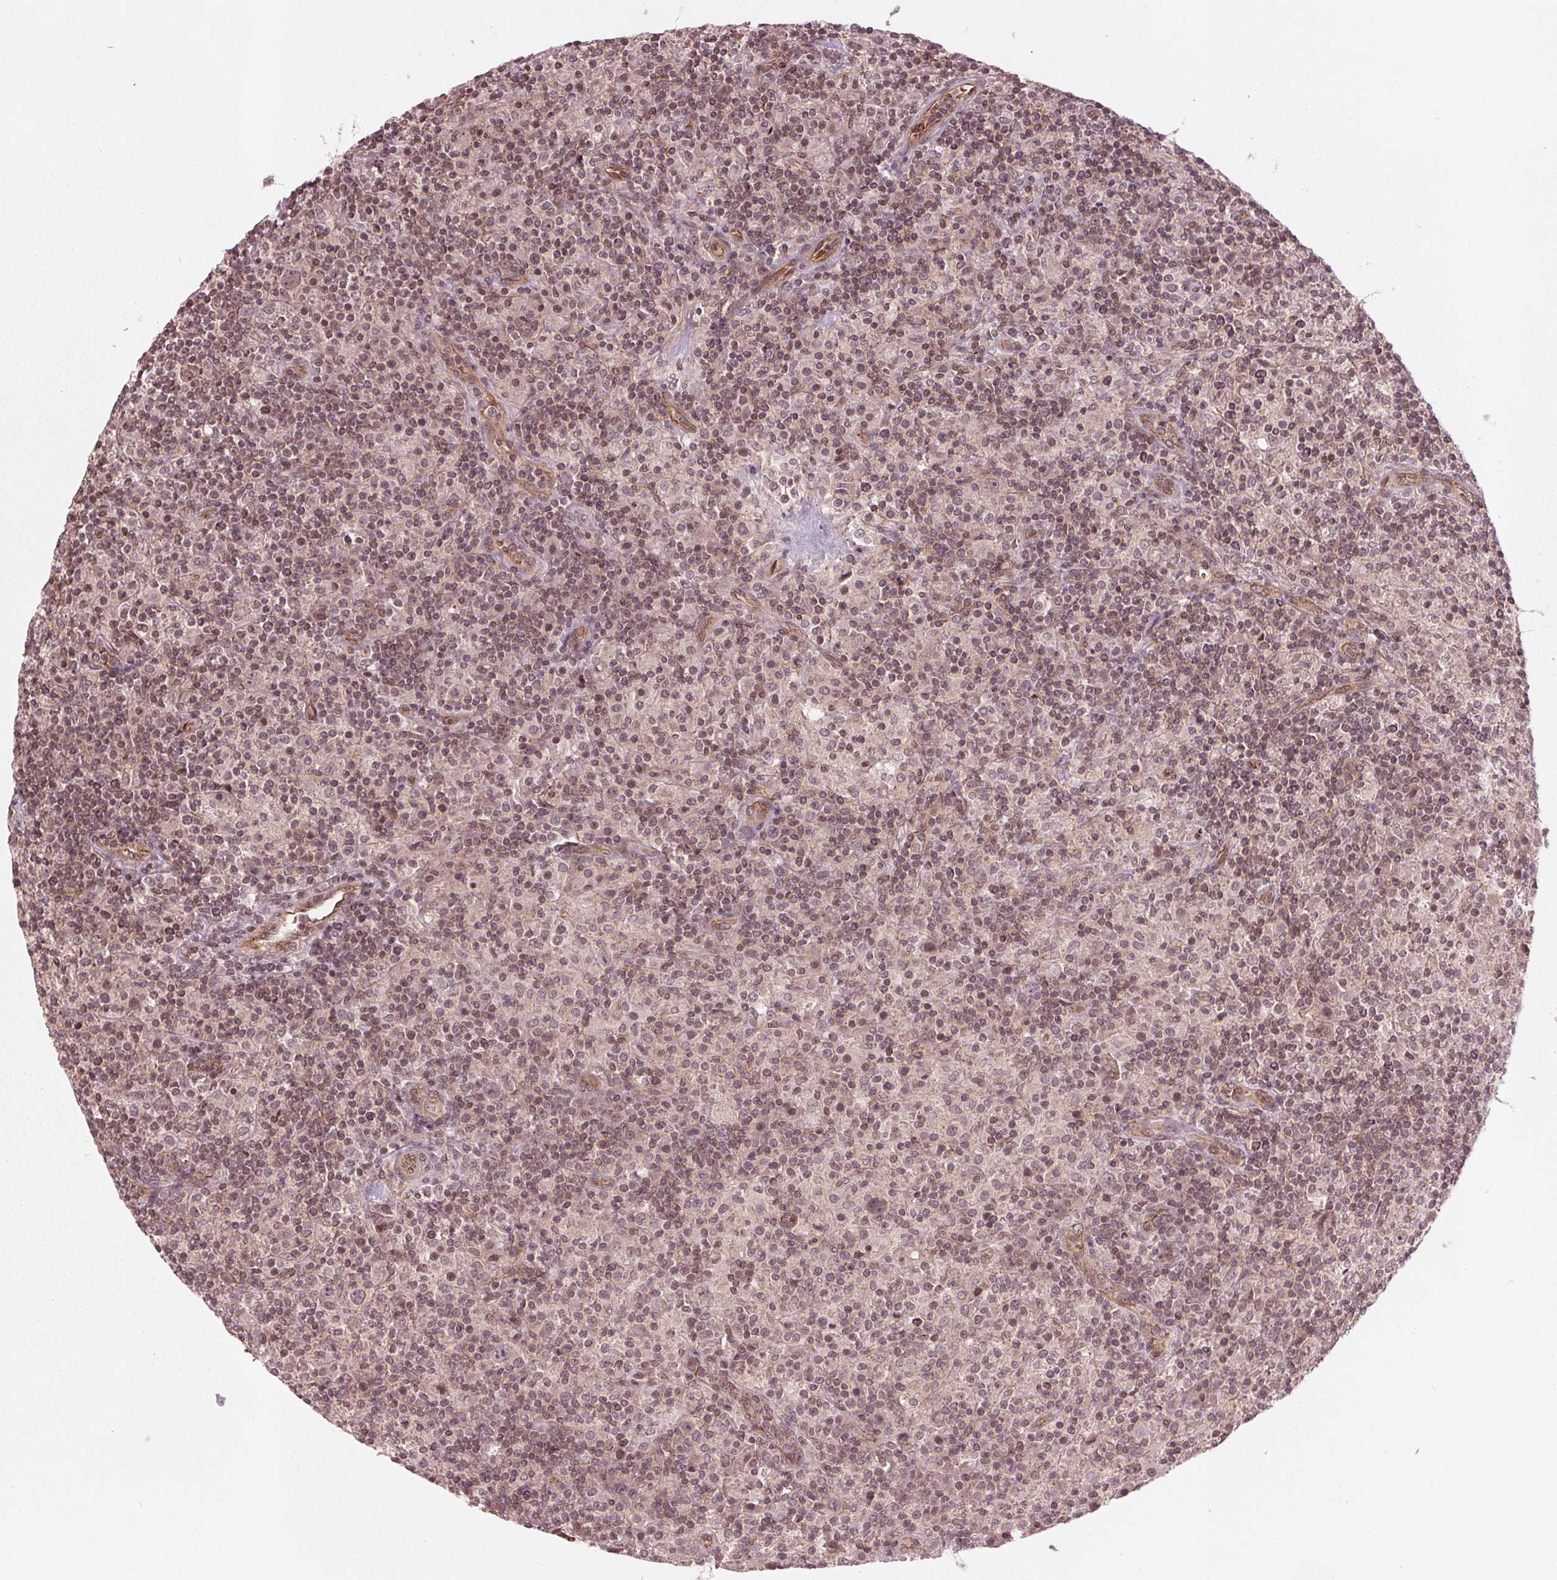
{"staining": {"intensity": "negative", "quantity": "none", "location": "none"}, "tissue": "lymphoma", "cell_type": "Tumor cells", "image_type": "cancer", "snomed": [{"axis": "morphology", "description": "Hodgkin's disease, NOS"}, {"axis": "topography", "description": "Lymph node"}], "caption": "DAB (3,3'-diaminobenzidine) immunohistochemical staining of lymphoma displays no significant expression in tumor cells.", "gene": "BTBD1", "patient": {"sex": "male", "age": 70}}